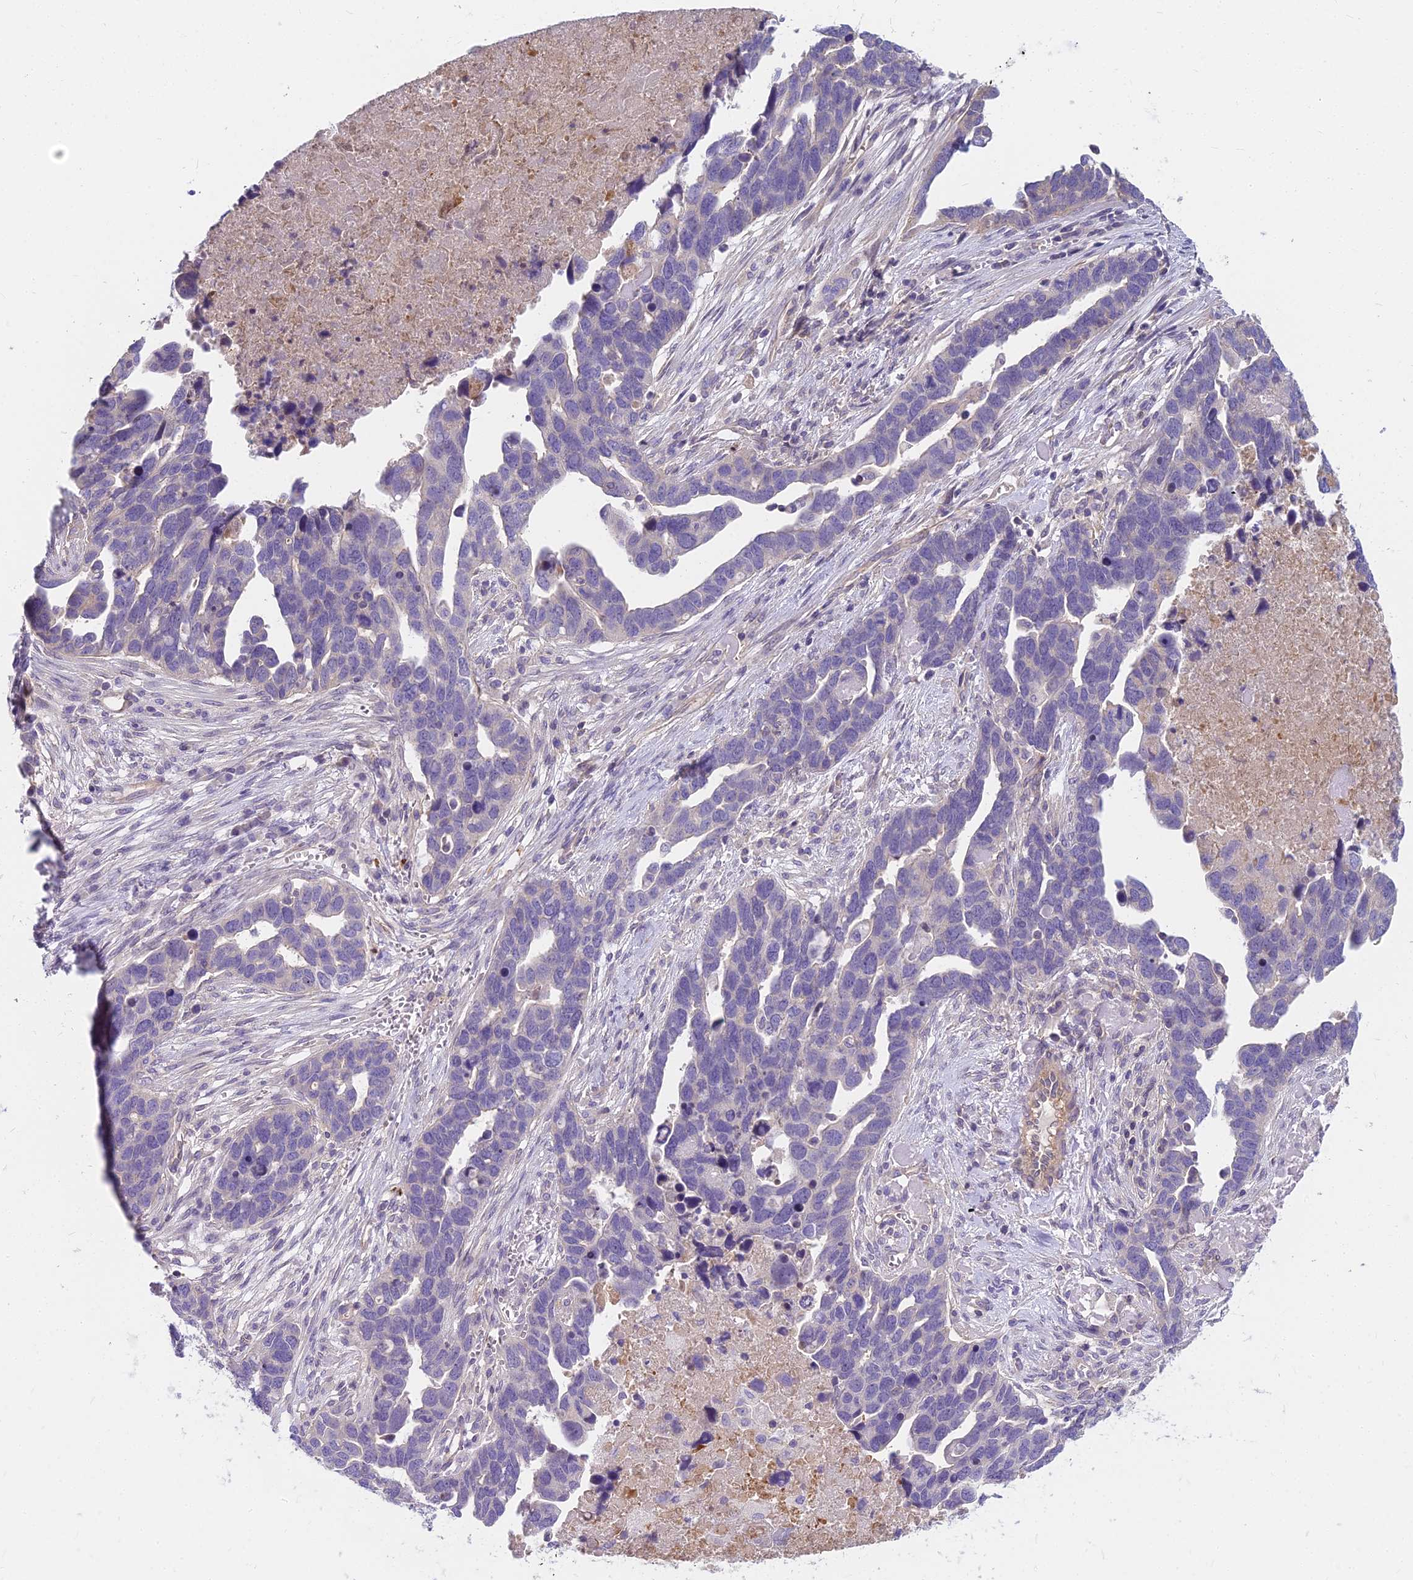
{"staining": {"intensity": "negative", "quantity": "none", "location": "none"}, "tissue": "ovarian cancer", "cell_type": "Tumor cells", "image_type": "cancer", "snomed": [{"axis": "morphology", "description": "Cystadenocarcinoma, serous, NOS"}, {"axis": "topography", "description": "Ovary"}], "caption": "The micrograph shows no staining of tumor cells in serous cystadenocarcinoma (ovarian).", "gene": "HLA-DOA", "patient": {"sex": "female", "age": 54}}